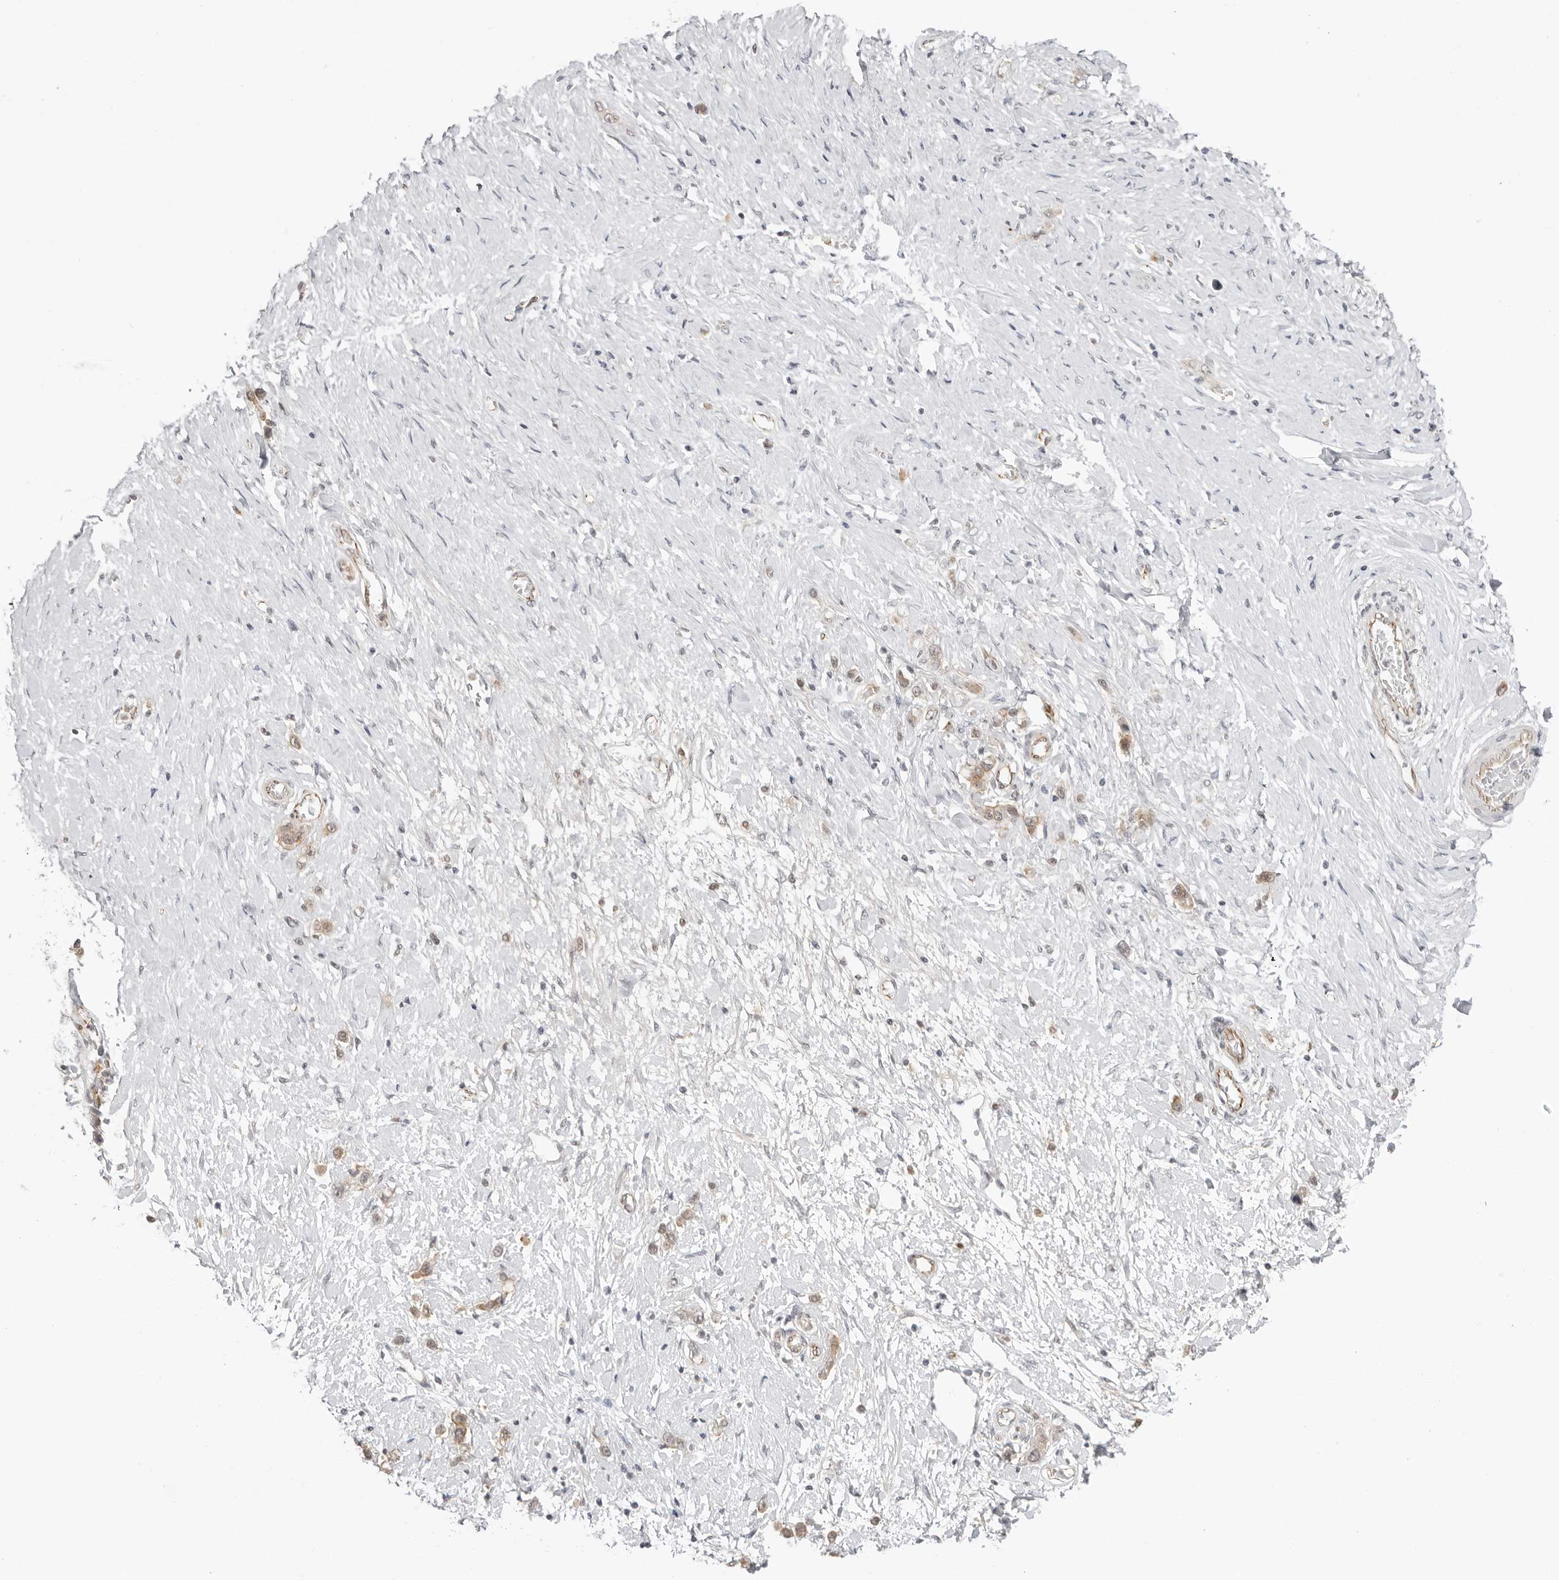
{"staining": {"intensity": "moderate", "quantity": "<25%", "location": "cytoplasmic/membranous"}, "tissue": "stomach cancer", "cell_type": "Tumor cells", "image_type": "cancer", "snomed": [{"axis": "morphology", "description": "Adenocarcinoma, NOS"}, {"axis": "topography", "description": "Stomach"}], "caption": "A brown stain shows moderate cytoplasmic/membranous staining of a protein in stomach cancer tumor cells. (DAB = brown stain, brightfield microscopy at high magnification).", "gene": "TRAPPC3", "patient": {"sex": "female", "age": 65}}